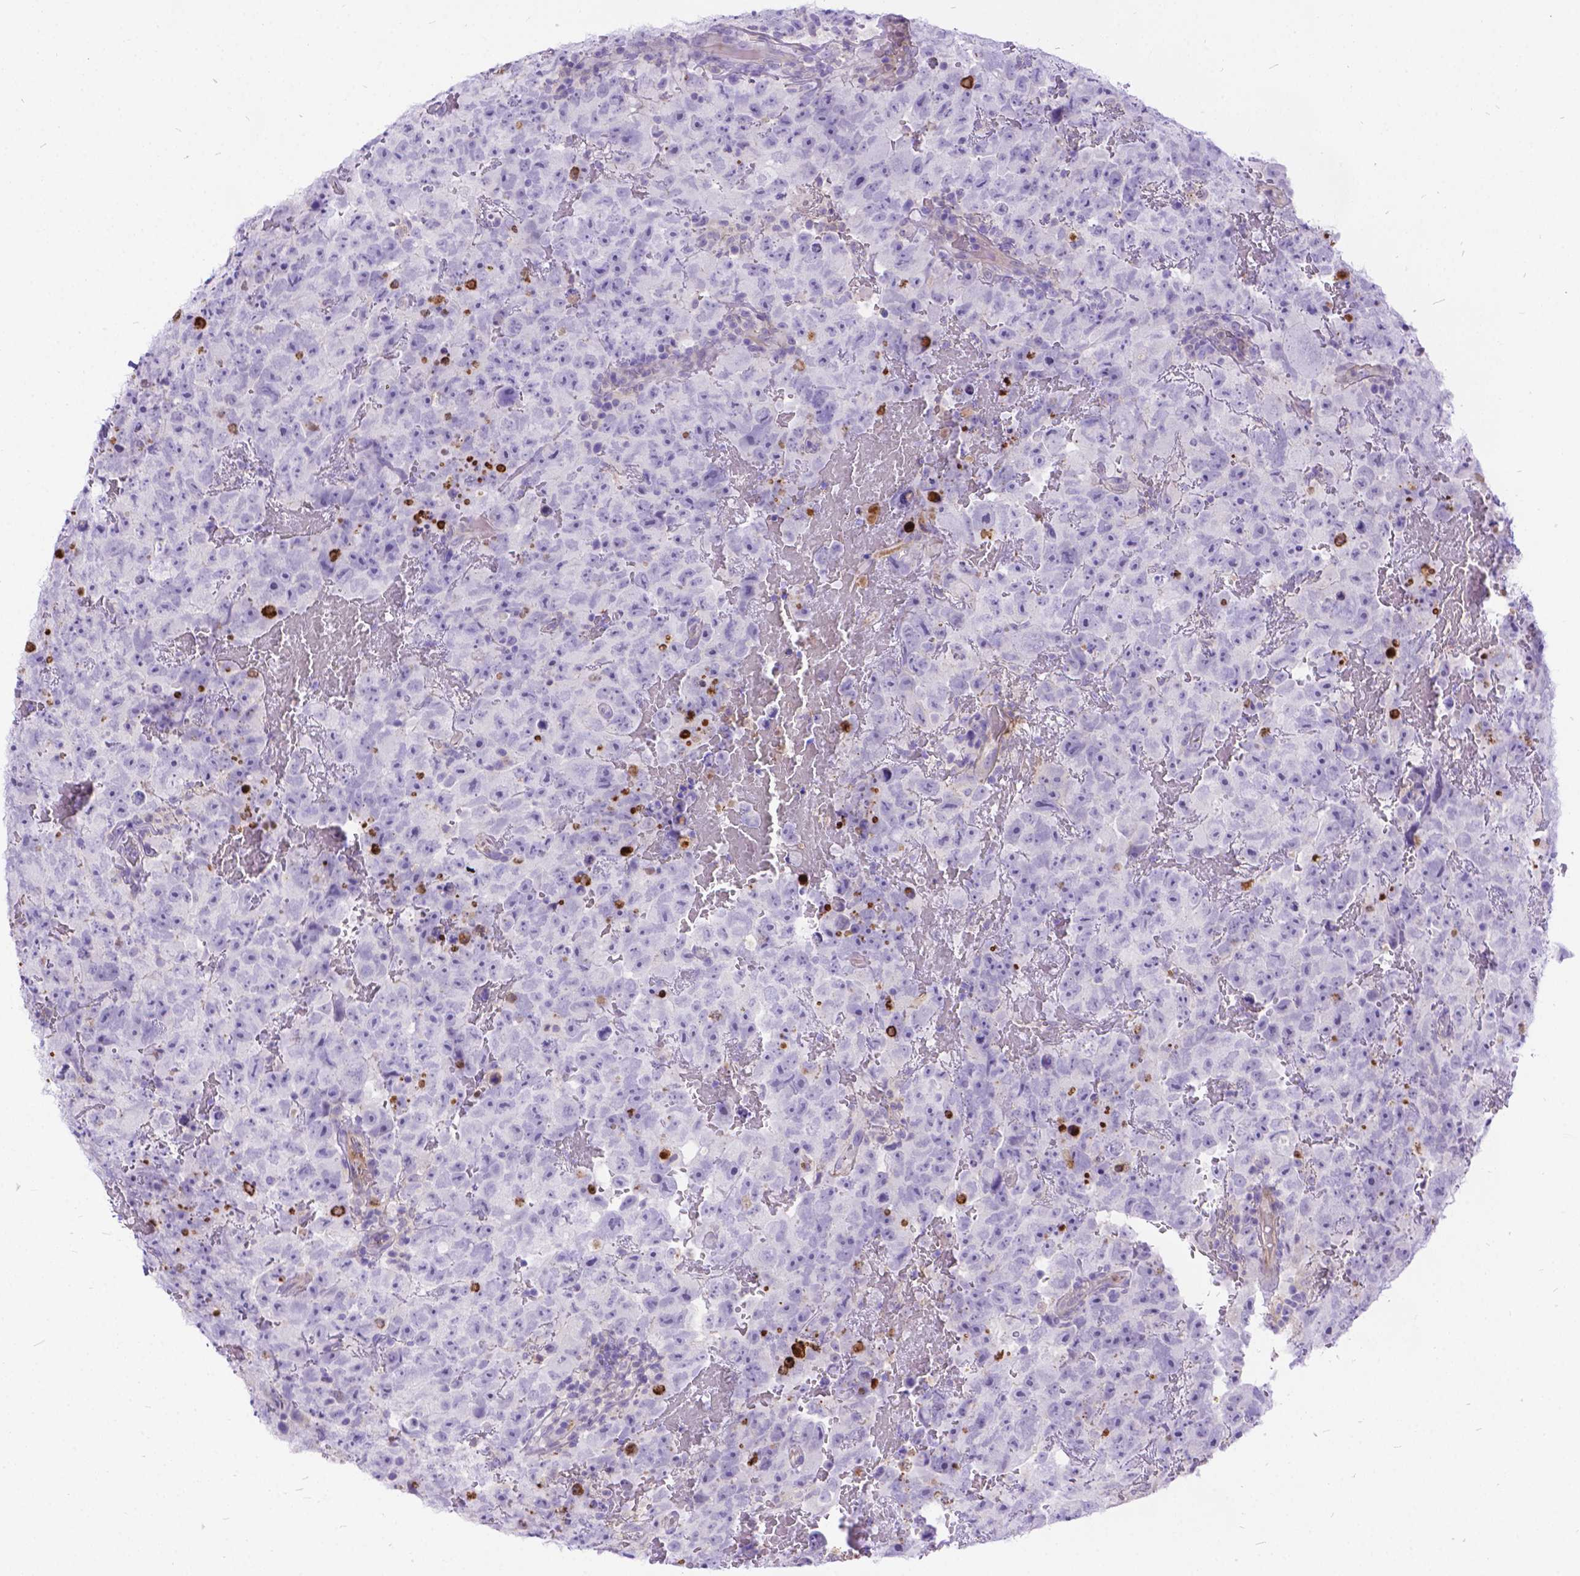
{"staining": {"intensity": "negative", "quantity": "none", "location": "none"}, "tissue": "testis cancer", "cell_type": "Tumor cells", "image_type": "cancer", "snomed": [{"axis": "morphology", "description": "Normal tissue, NOS"}, {"axis": "morphology", "description": "Carcinoma, Embryonal, NOS"}, {"axis": "topography", "description": "Testis"}, {"axis": "topography", "description": "Epididymis"}], "caption": "Immunohistochemistry image of neoplastic tissue: testis cancer (embryonal carcinoma) stained with DAB (3,3'-diaminobenzidine) displays no significant protein positivity in tumor cells.", "gene": "TMEM169", "patient": {"sex": "male", "age": 24}}